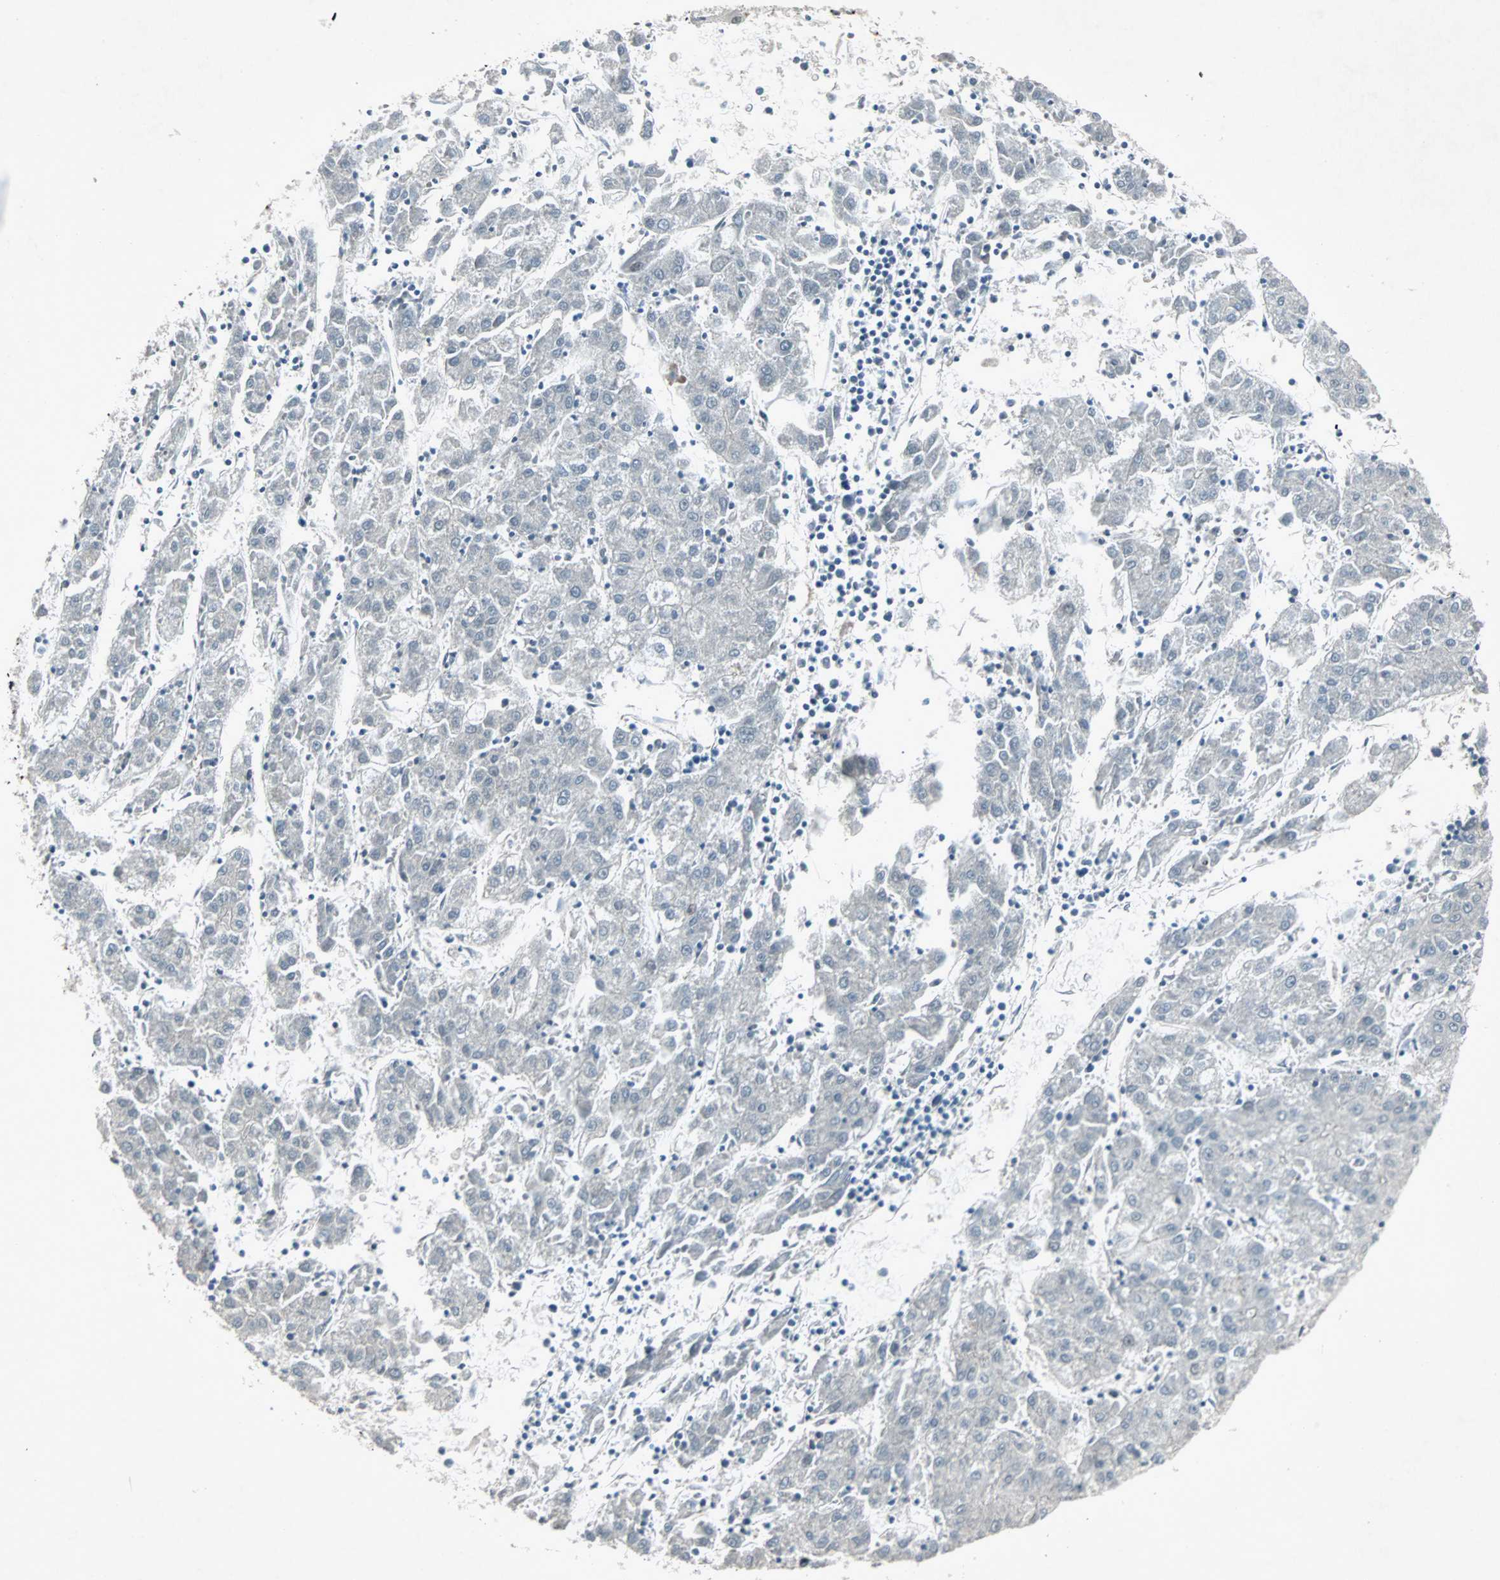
{"staining": {"intensity": "moderate", "quantity": "<25%", "location": "nuclear"}, "tissue": "liver cancer", "cell_type": "Tumor cells", "image_type": "cancer", "snomed": [{"axis": "morphology", "description": "Carcinoma, Hepatocellular, NOS"}, {"axis": "topography", "description": "Liver"}], "caption": "Immunohistochemical staining of liver cancer (hepatocellular carcinoma) exhibits low levels of moderate nuclear positivity in approximately <25% of tumor cells.", "gene": "LANCL3", "patient": {"sex": "male", "age": 72}}